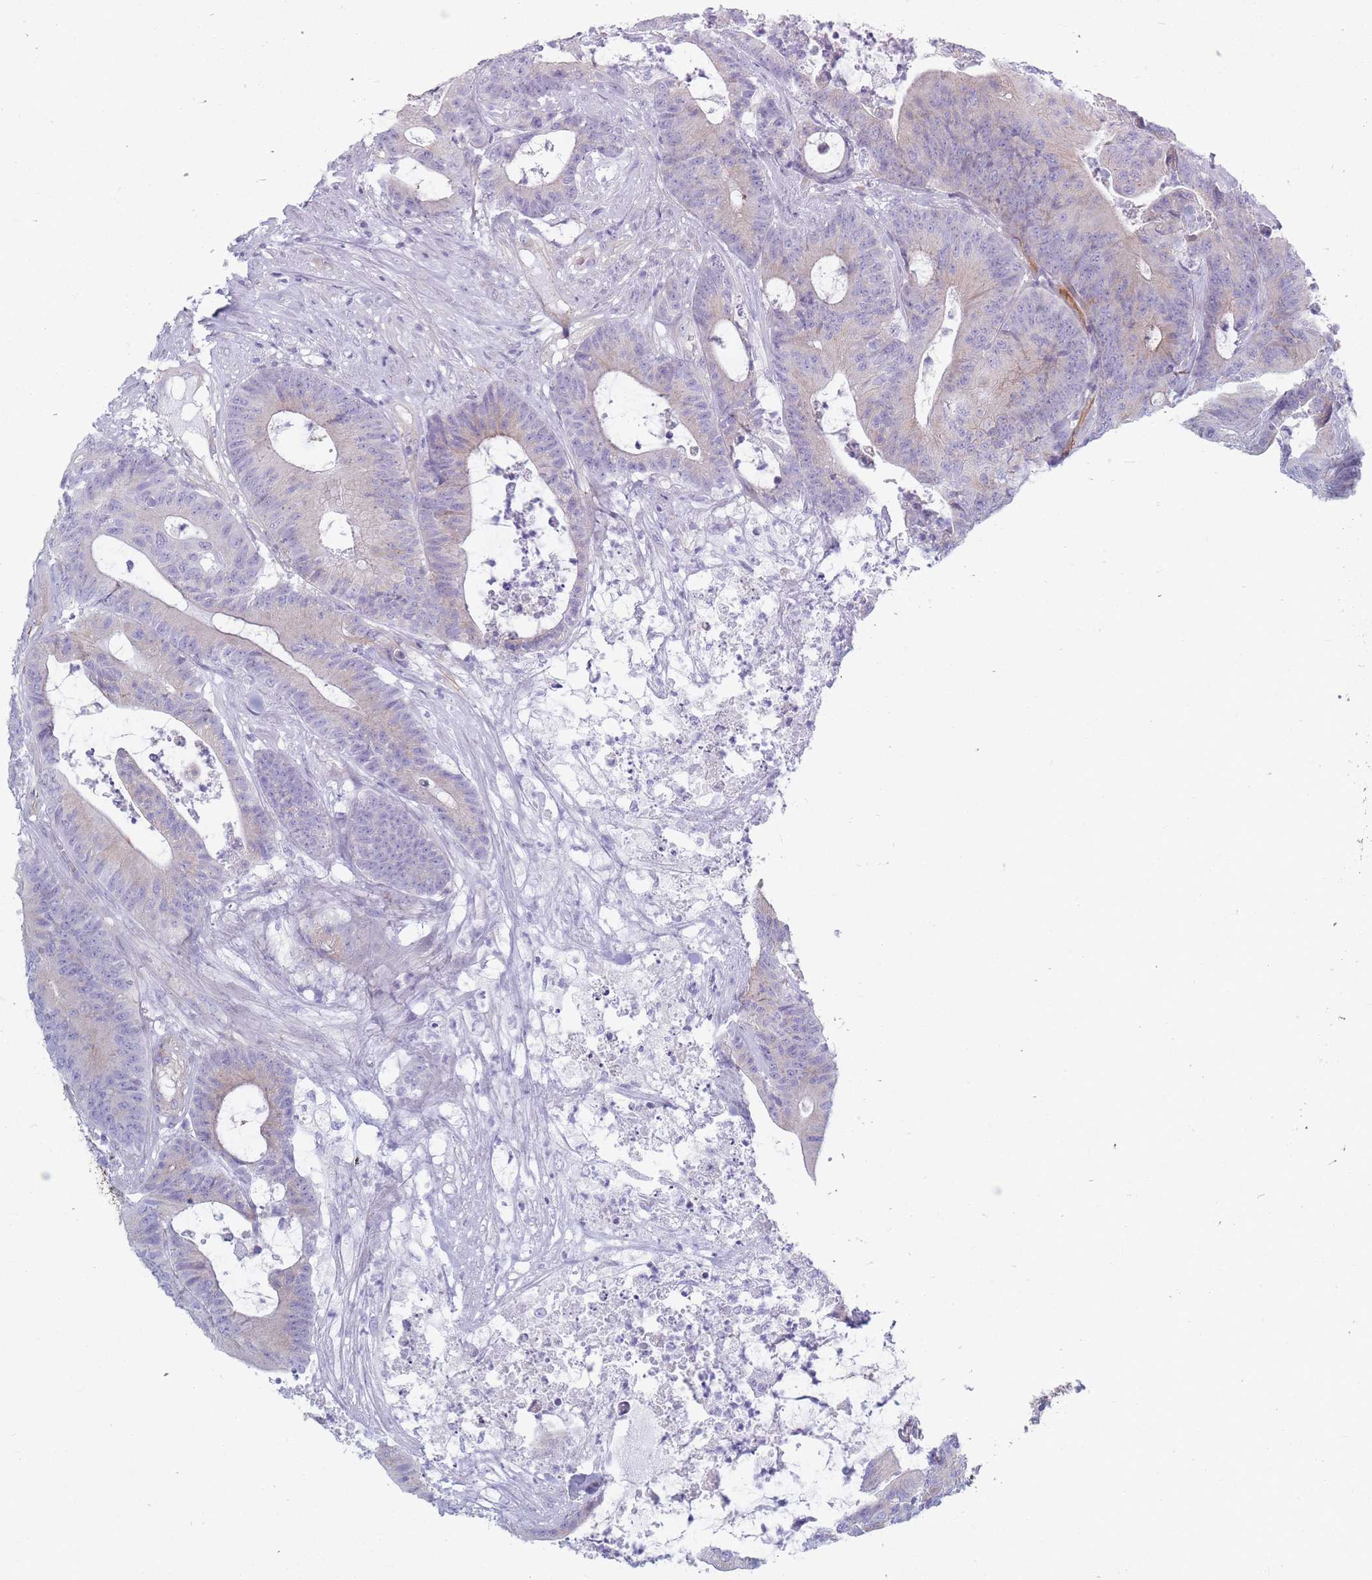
{"staining": {"intensity": "negative", "quantity": "none", "location": "none"}, "tissue": "colorectal cancer", "cell_type": "Tumor cells", "image_type": "cancer", "snomed": [{"axis": "morphology", "description": "Adenocarcinoma, NOS"}, {"axis": "topography", "description": "Colon"}], "caption": "Colorectal adenocarcinoma was stained to show a protein in brown. There is no significant expression in tumor cells. Nuclei are stained in blue.", "gene": "PLPP1", "patient": {"sex": "female", "age": 84}}